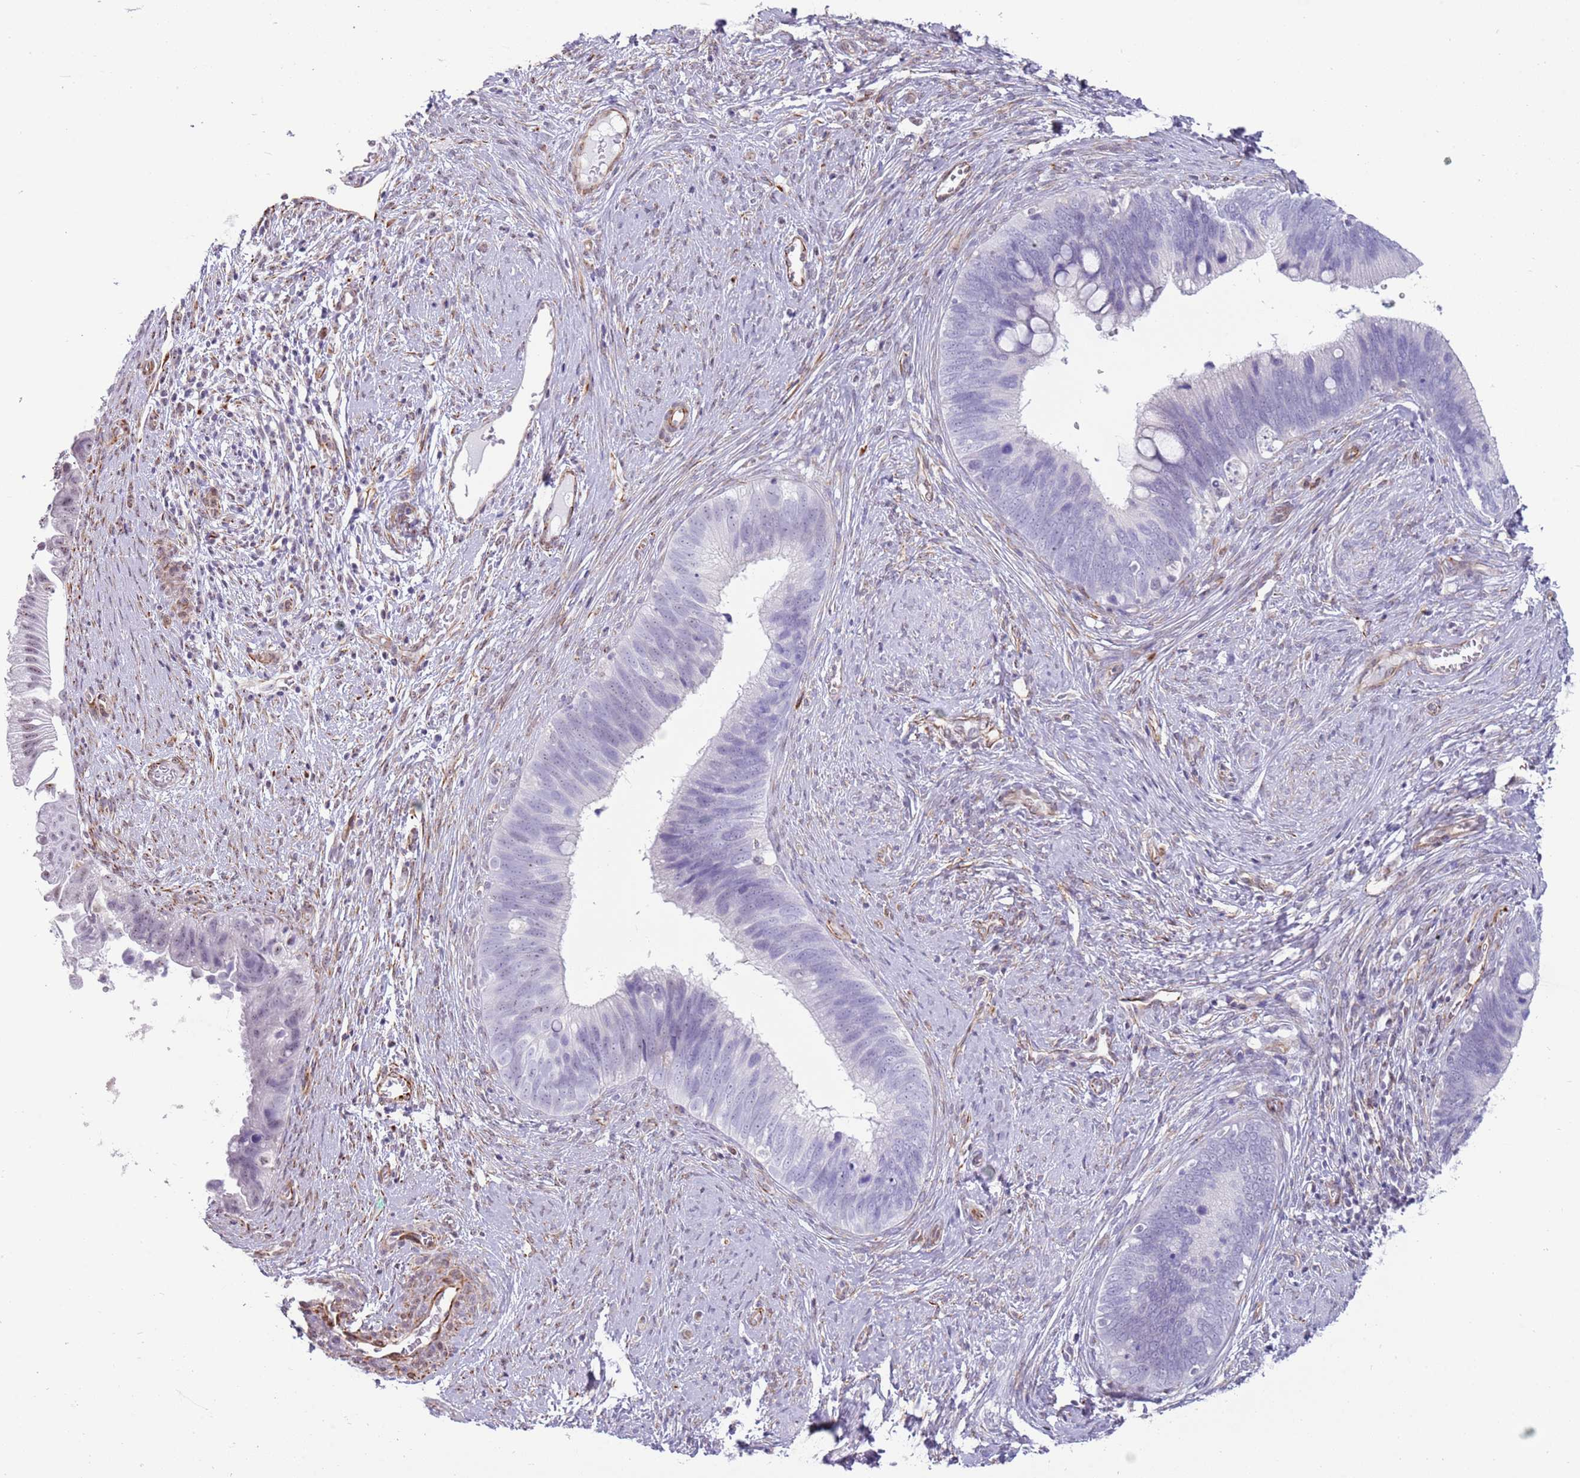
{"staining": {"intensity": "weak", "quantity": "<25%", "location": "nuclear"}, "tissue": "cervical cancer", "cell_type": "Tumor cells", "image_type": "cancer", "snomed": [{"axis": "morphology", "description": "Adenocarcinoma, NOS"}, {"axis": "topography", "description": "Cervix"}], "caption": "An IHC histopathology image of cervical cancer is shown. There is no staining in tumor cells of cervical cancer.", "gene": "NBPF3", "patient": {"sex": "female", "age": 42}}